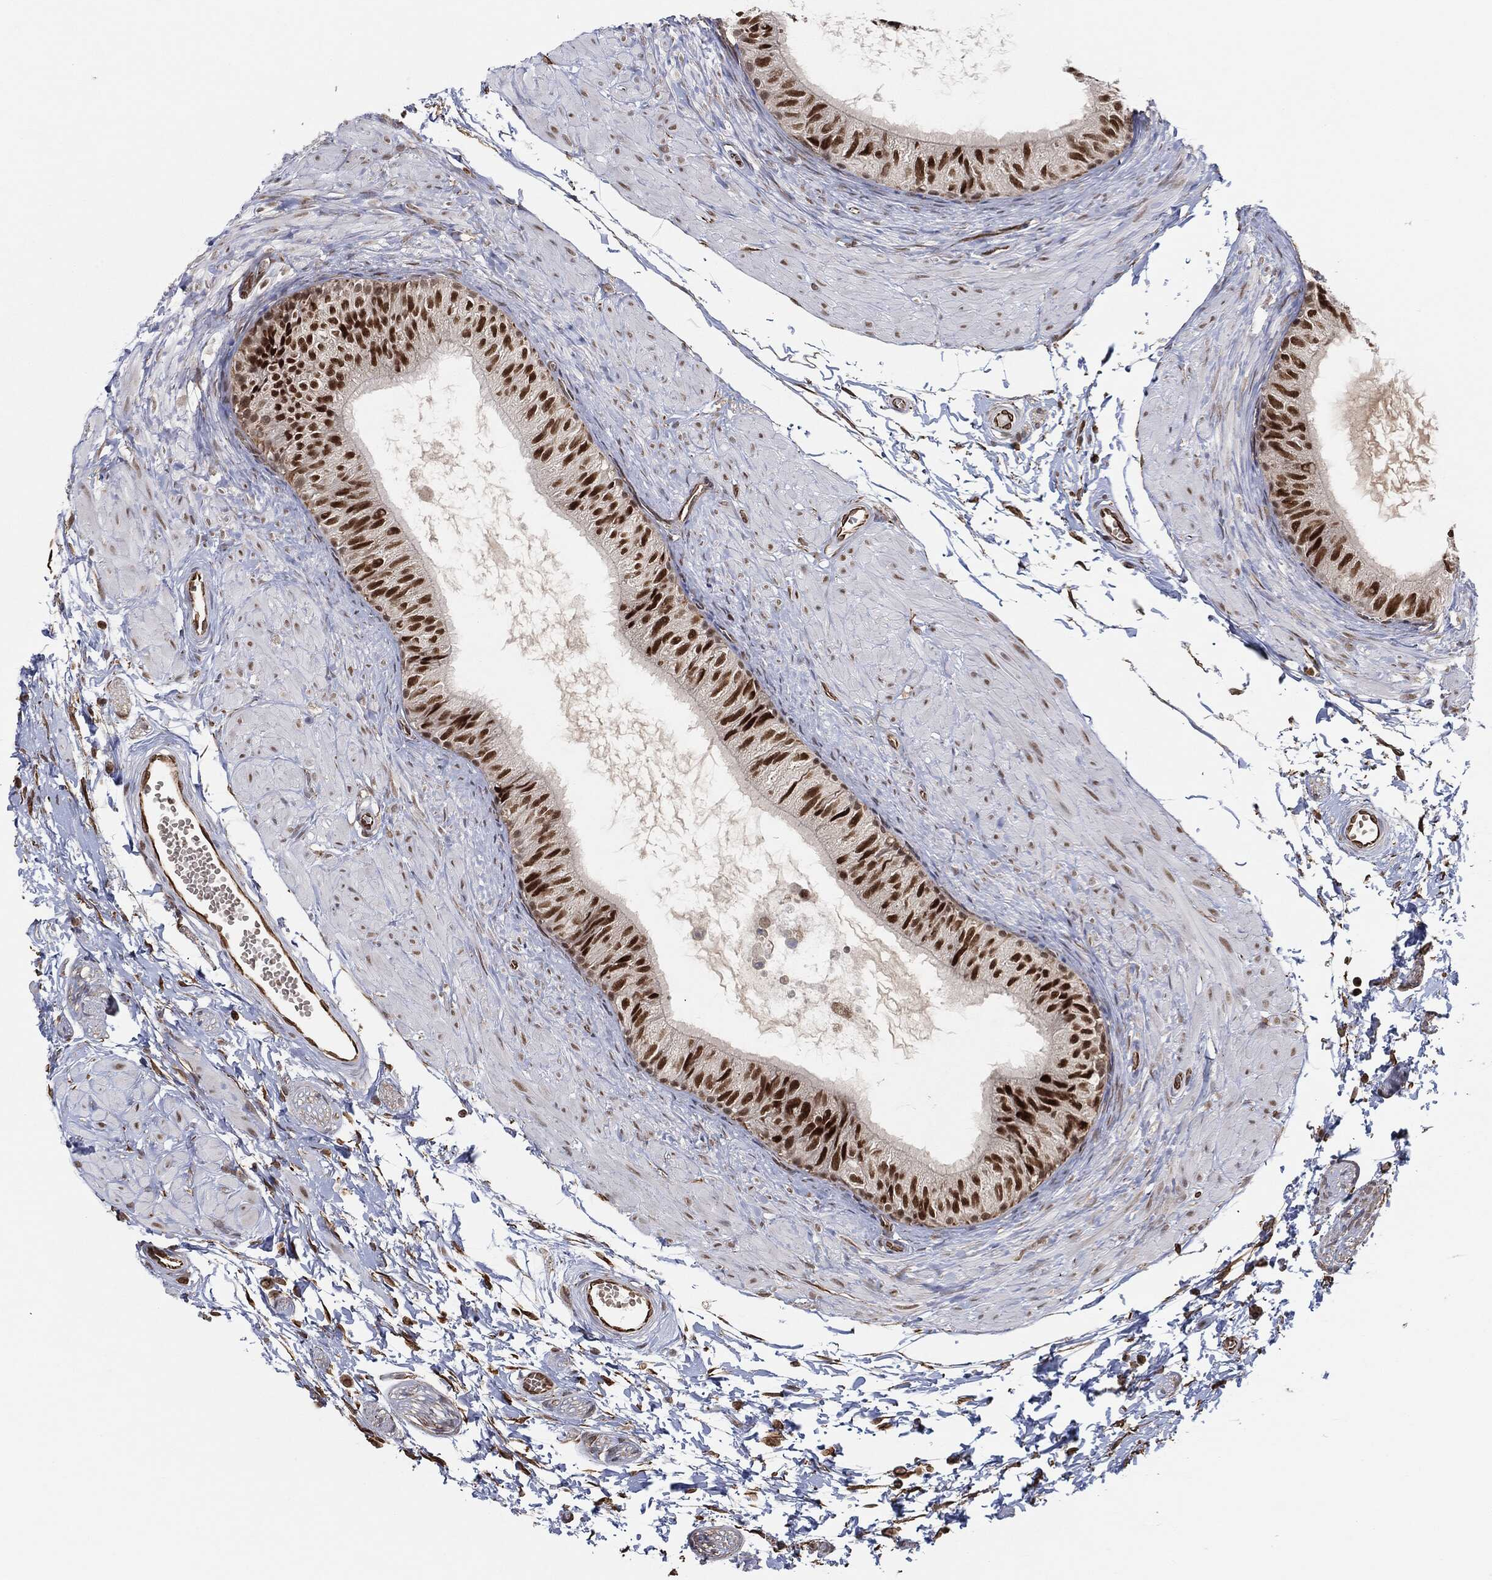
{"staining": {"intensity": "strong", "quantity": "25%-75%", "location": "nuclear"}, "tissue": "epididymis", "cell_type": "Glandular cells", "image_type": "normal", "snomed": [{"axis": "morphology", "description": "Normal tissue, NOS"}, {"axis": "topography", "description": "Epididymis"}], "caption": "IHC image of normal epididymis stained for a protein (brown), which reveals high levels of strong nuclear positivity in approximately 25%-75% of glandular cells.", "gene": "TP53RK", "patient": {"sex": "male", "age": 22}}